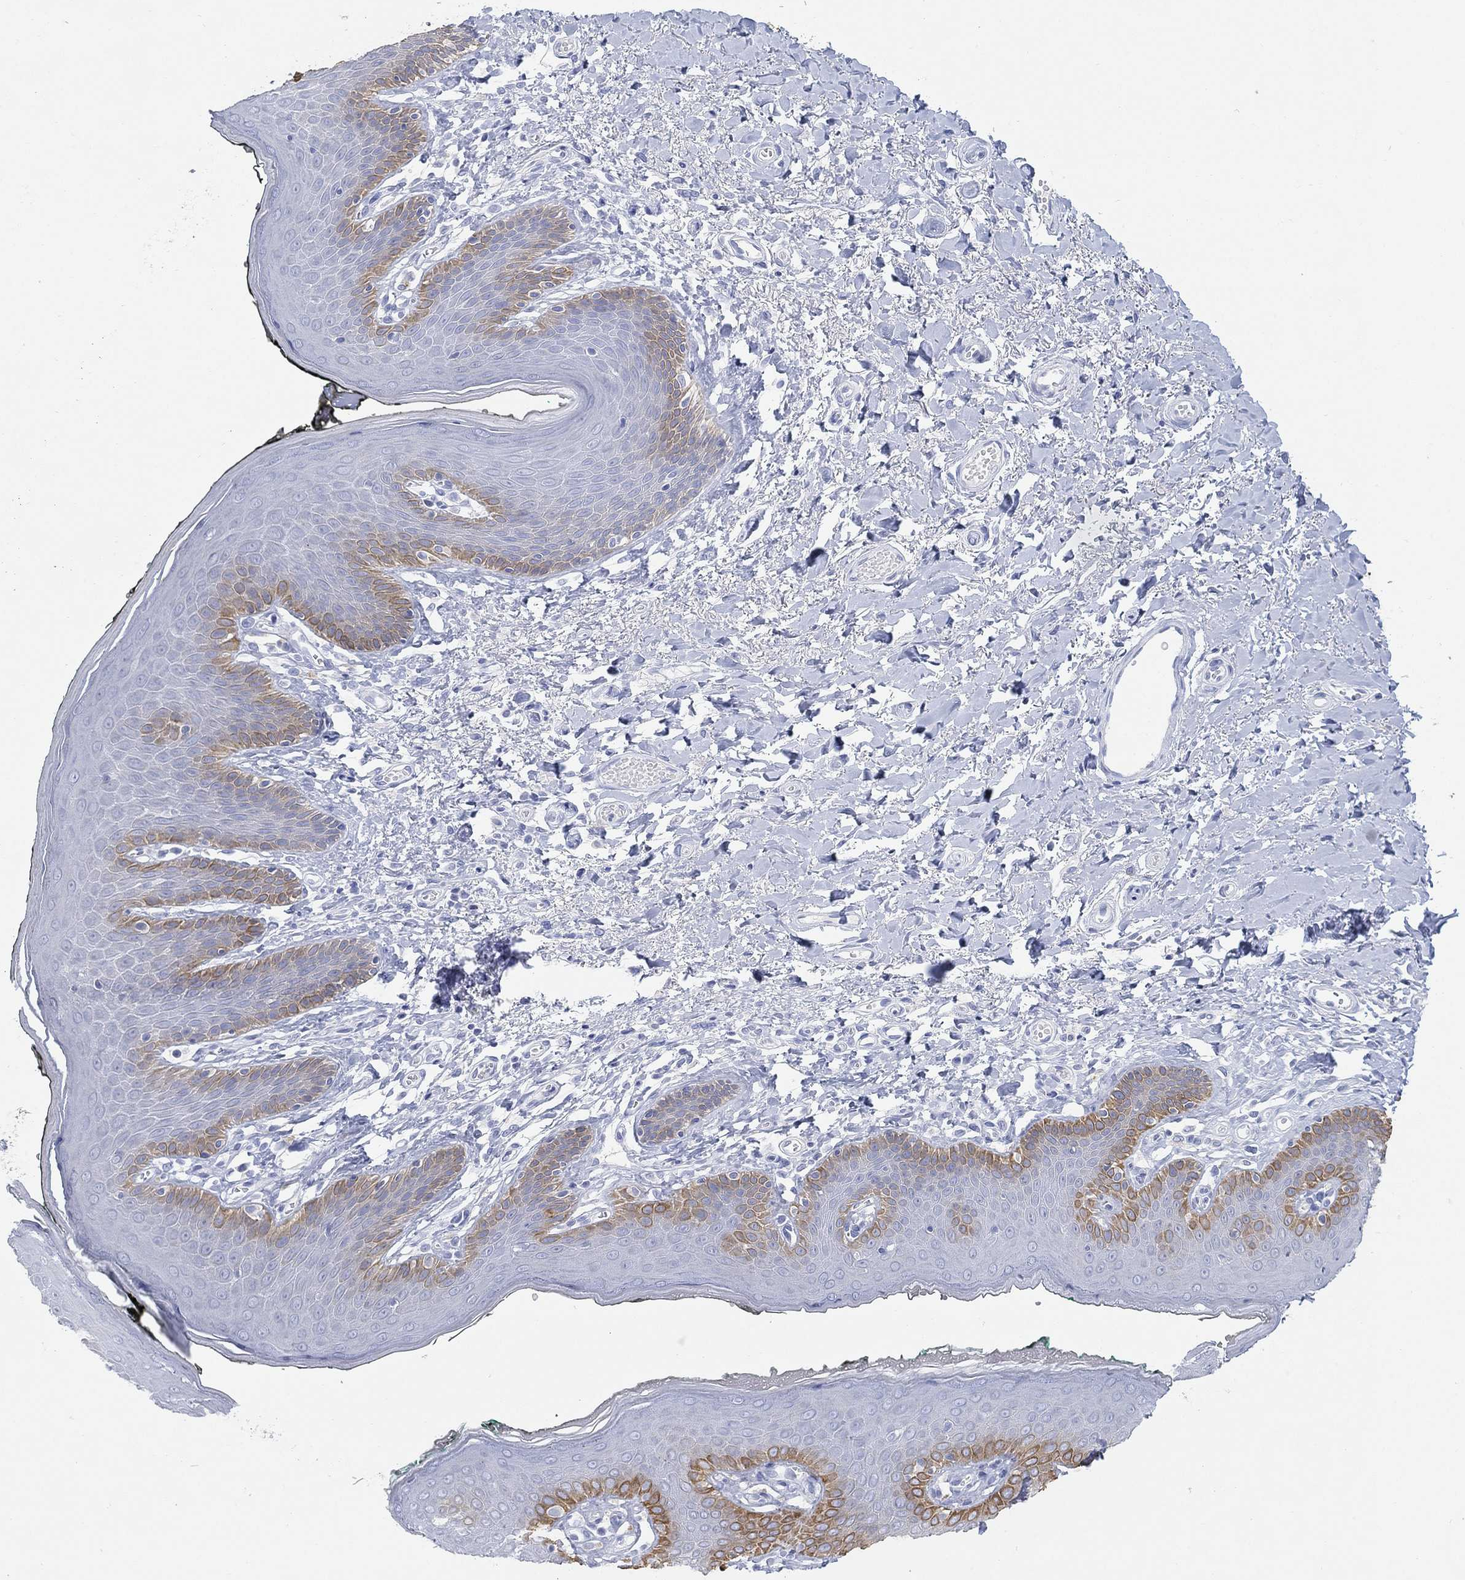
{"staining": {"intensity": "moderate", "quantity": "<25%", "location": "cytoplasmic/membranous"}, "tissue": "vagina", "cell_type": "Squamous epithelial cells", "image_type": "normal", "snomed": [{"axis": "morphology", "description": "Normal tissue, NOS"}, {"axis": "topography", "description": "Vagina"}], "caption": "IHC photomicrograph of normal human vagina stained for a protein (brown), which exhibits low levels of moderate cytoplasmic/membranous expression in about <25% of squamous epithelial cells.", "gene": "FMO1", "patient": {"sex": "female", "age": 66}}